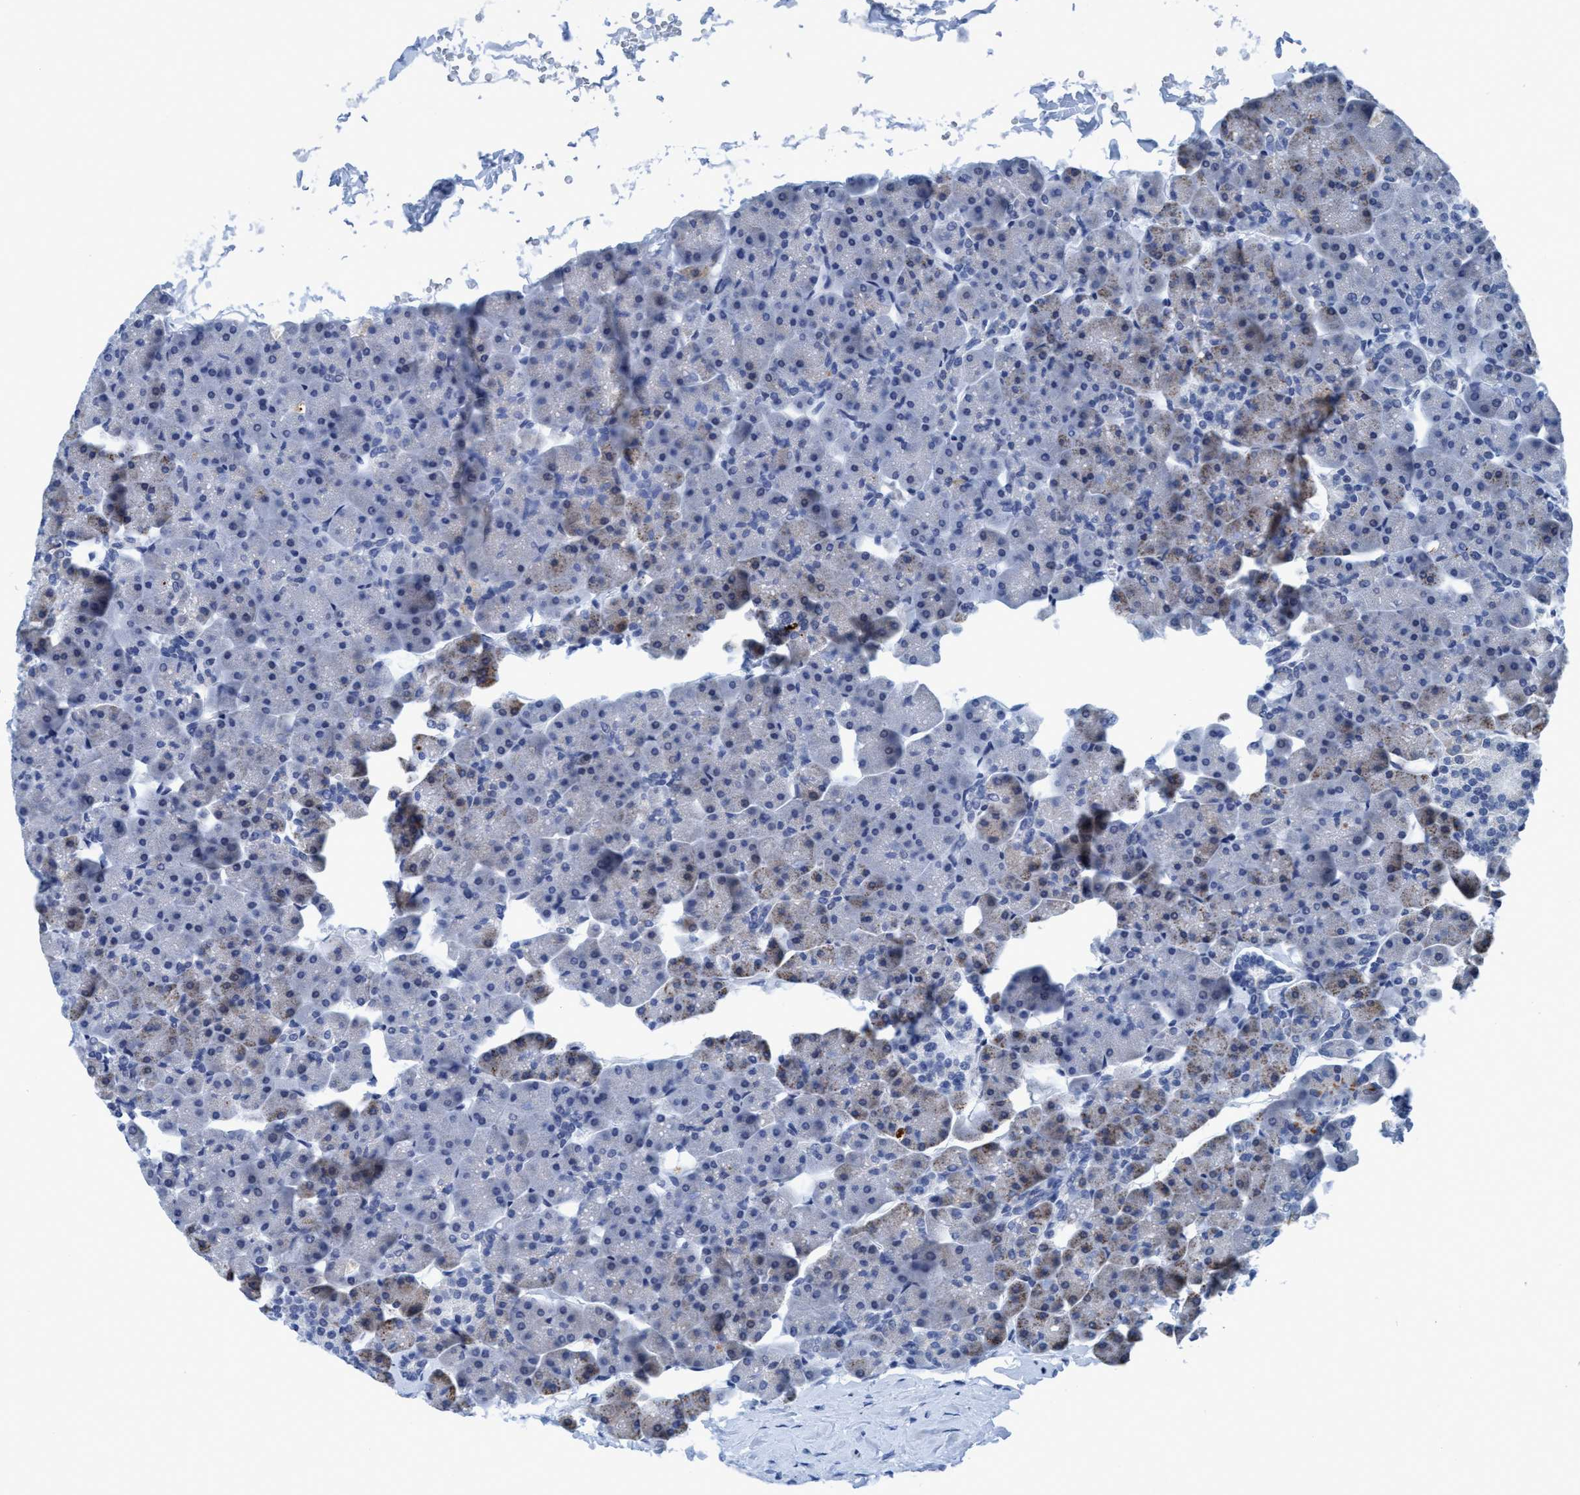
{"staining": {"intensity": "weak", "quantity": "<25%", "location": "cytoplasmic/membranous"}, "tissue": "pancreas", "cell_type": "Exocrine glandular cells", "image_type": "normal", "snomed": [{"axis": "morphology", "description": "Normal tissue, NOS"}, {"axis": "topography", "description": "Pancreas"}], "caption": "This is an immunohistochemistry histopathology image of benign human pancreas. There is no expression in exocrine glandular cells.", "gene": "DNAI1", "patient": {"sex": "male", "age": 35}}